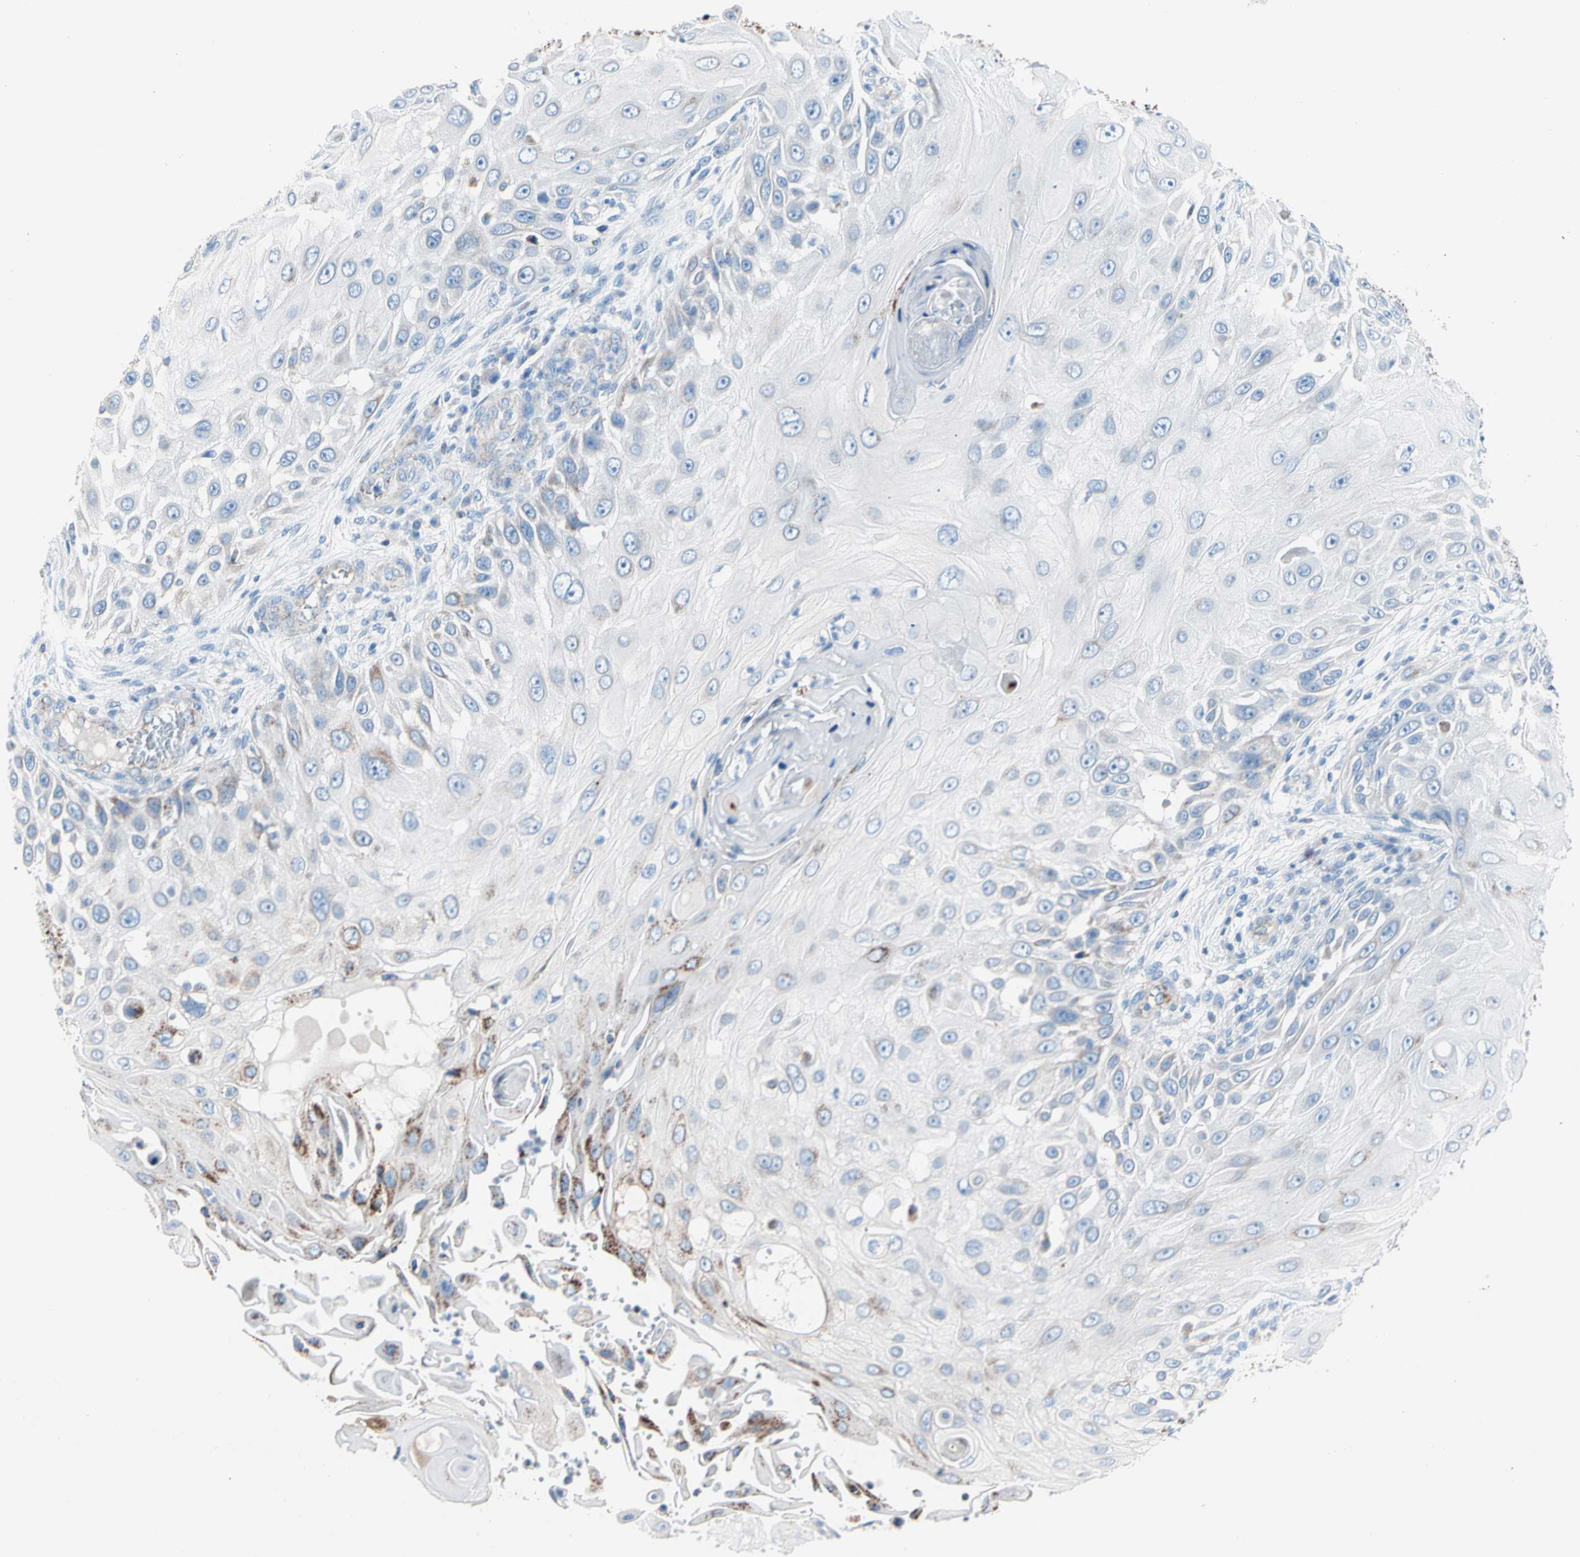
{"staining": {"intensity": "strong", "quantity": "<25%", "location": "cytoplasmic/membranous"}, "tissue": "skin cancer", "cell_type": "Tumor cells", "image_type": "cancer", "snomed": [{"axis": "morphology", "description": "Squamous cell carcinoma, NOS"}, {"axis": "topography", "description": "Skin"}], "caption": "Skin cancer (squamous cell carcinoma) was stained to show a protein in brown. There is medium levels of strong cytoplasmic/membranous staining in about <25% of tumor cells. (DAB = brown stain, brightfield microscopy at high magnification).", "gene": "HK1", "patient": {"sex": "female", "age": 44}}